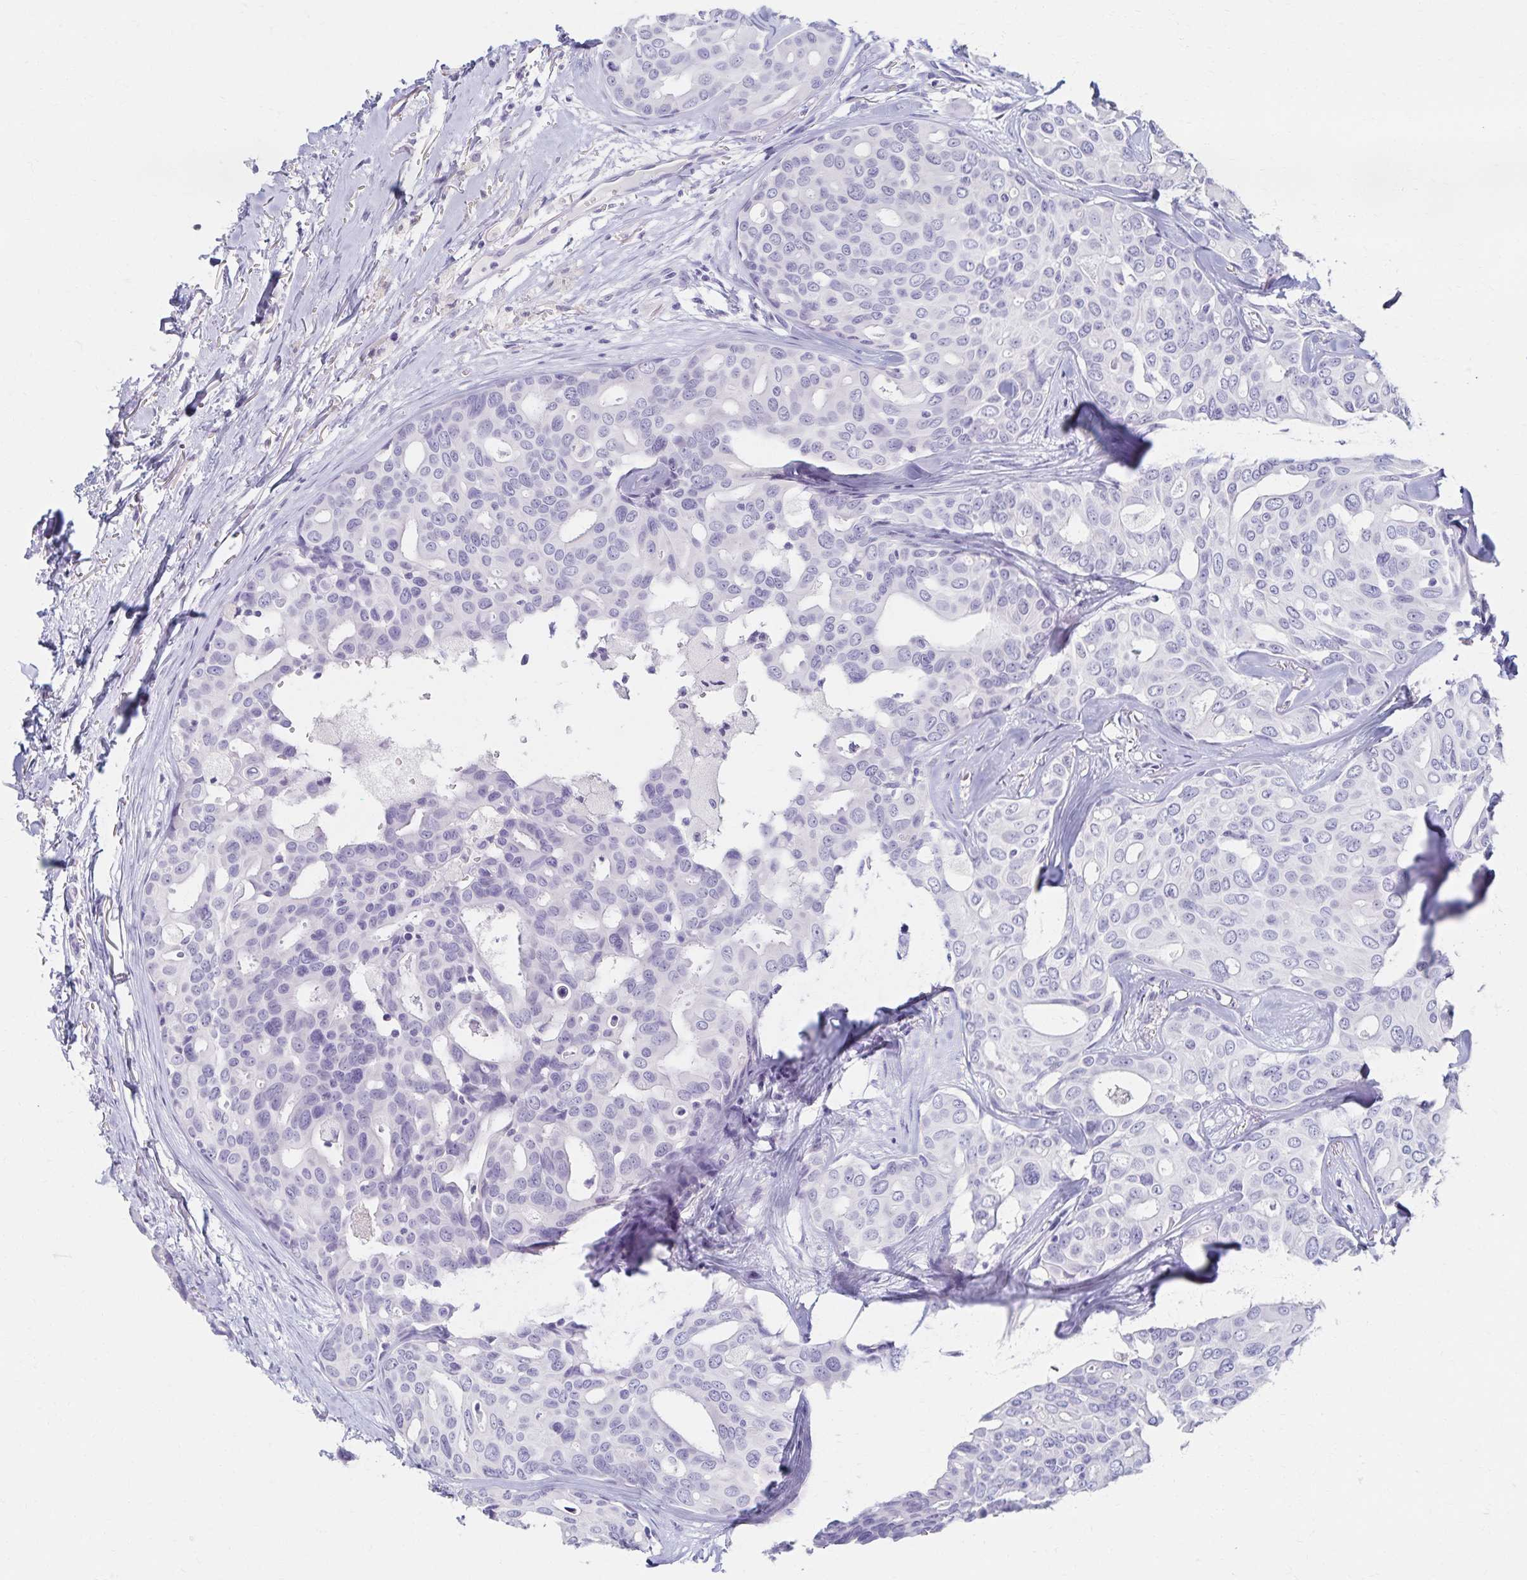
{"staining": {"intensity": "negative", "quantity": "none", "location": "none"}, "tissue": "breast cancer", "cell_type": "Tumor cells", "image_type": "cancer", "snomed": [{"axis": "morphology", "description": "Duct carcinoma"}, {"axis": "topography", "description": "Breast"}], "caption": "This is an immunohistochemistry (IHC) image of infiltrating ductal carcinoma (breast). There is no expression in tumor cells.", "gene": "C2orf50", "patient": {"sex": "female", "age": 54}}